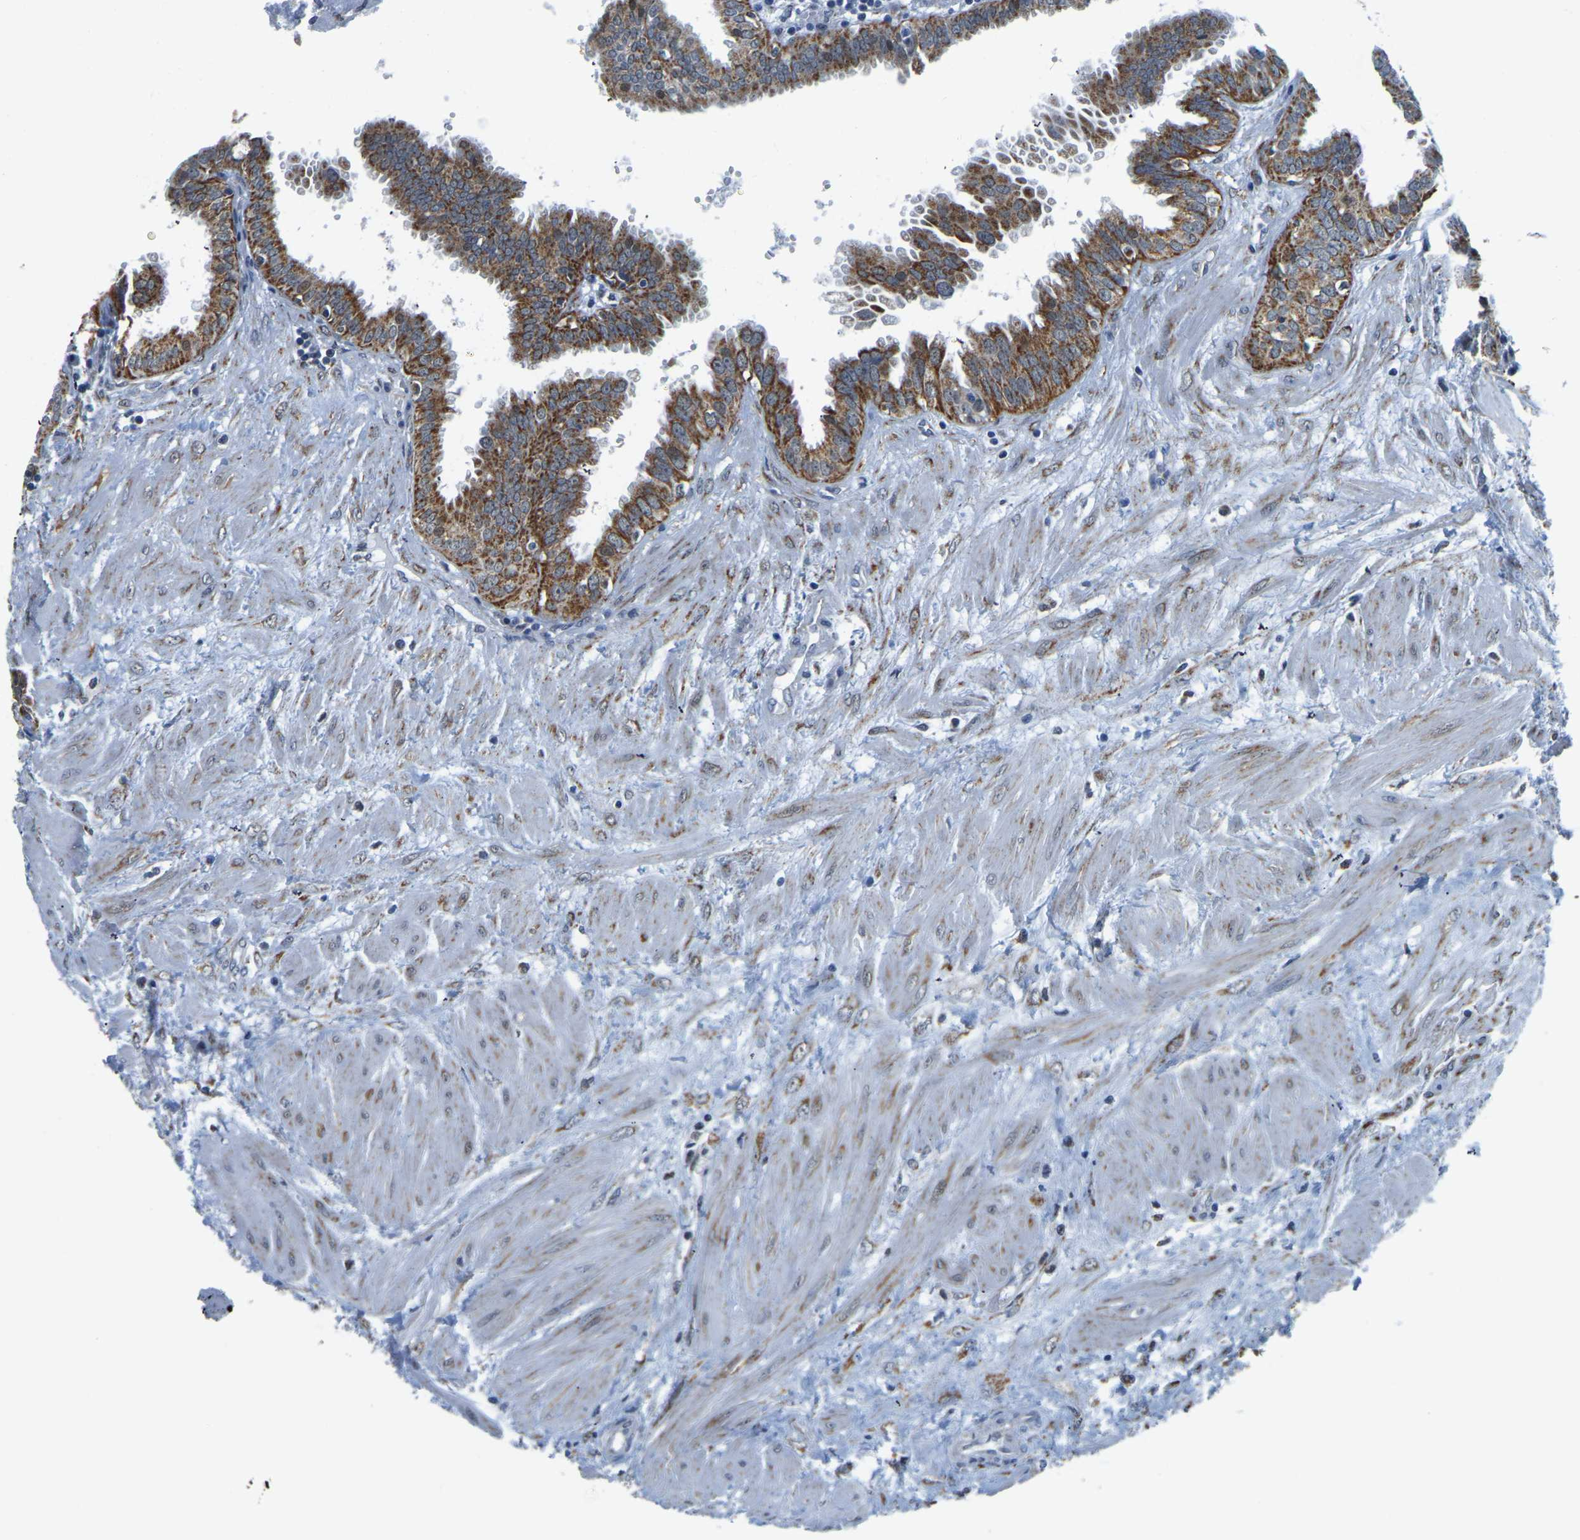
{"staining": {"intensity": "strong", "quantity": ">75%", "location": "cytoplasmic/membranous,nuclear"}, "tissue": "fallopian tube", "cell_type": "Glandular cells", "image_type": "normal", "snomed": [{"axis": "morphology", "description": "Normal tissue, NOS"}, {"axis": "topography", "description": "Fallopian tube"}, {"axis": "topography", "description": "Placenta"}], "caption": "Immunohistochemistry of unremarkable human fallopian tube demonstrates high levels of strong cytoplasmic/membranous,nuclear expression in approximately >75% of glandular cells.", "gene": "BNIP3L", "patient": {"sex": "female", "age": 32}}